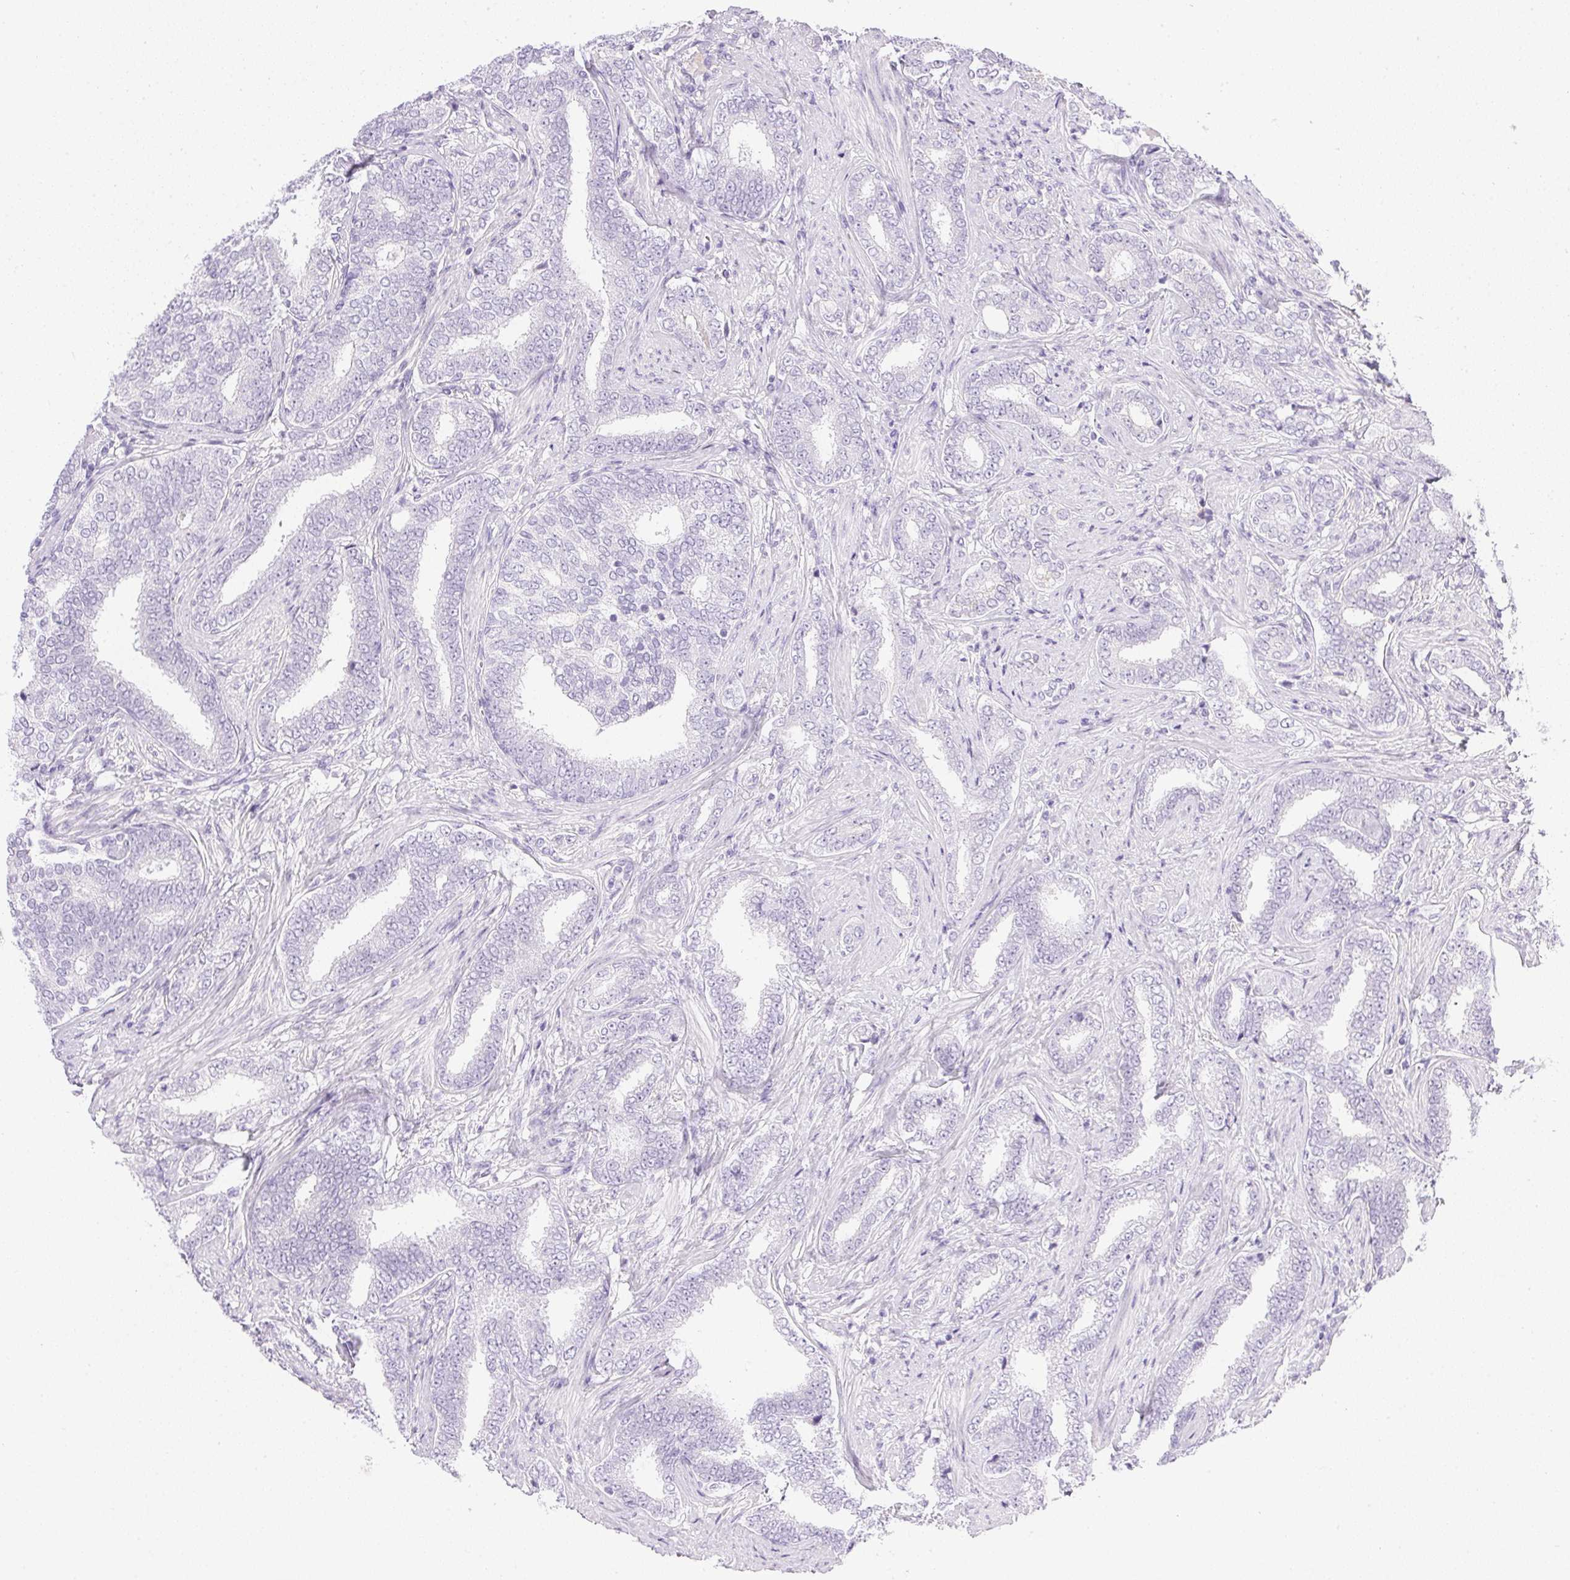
{"staining": {"intensity": "negative", "quantity": "none", "location": "none"}, "tissue": "prostate cancer", "cell_type": "Tumor cells", "image_type": "cancer", "snomed": [{"axis": "morphology", "description": "Adenocarcinoma, High grade"}, {"axis": "topography", "description": "Prostate"}], "caption": "A histopathology image of human prostate cancer is negative for staining in tumor cells.", "gene": "CPB1", "patient": {"sex": "male", "age": 72}}